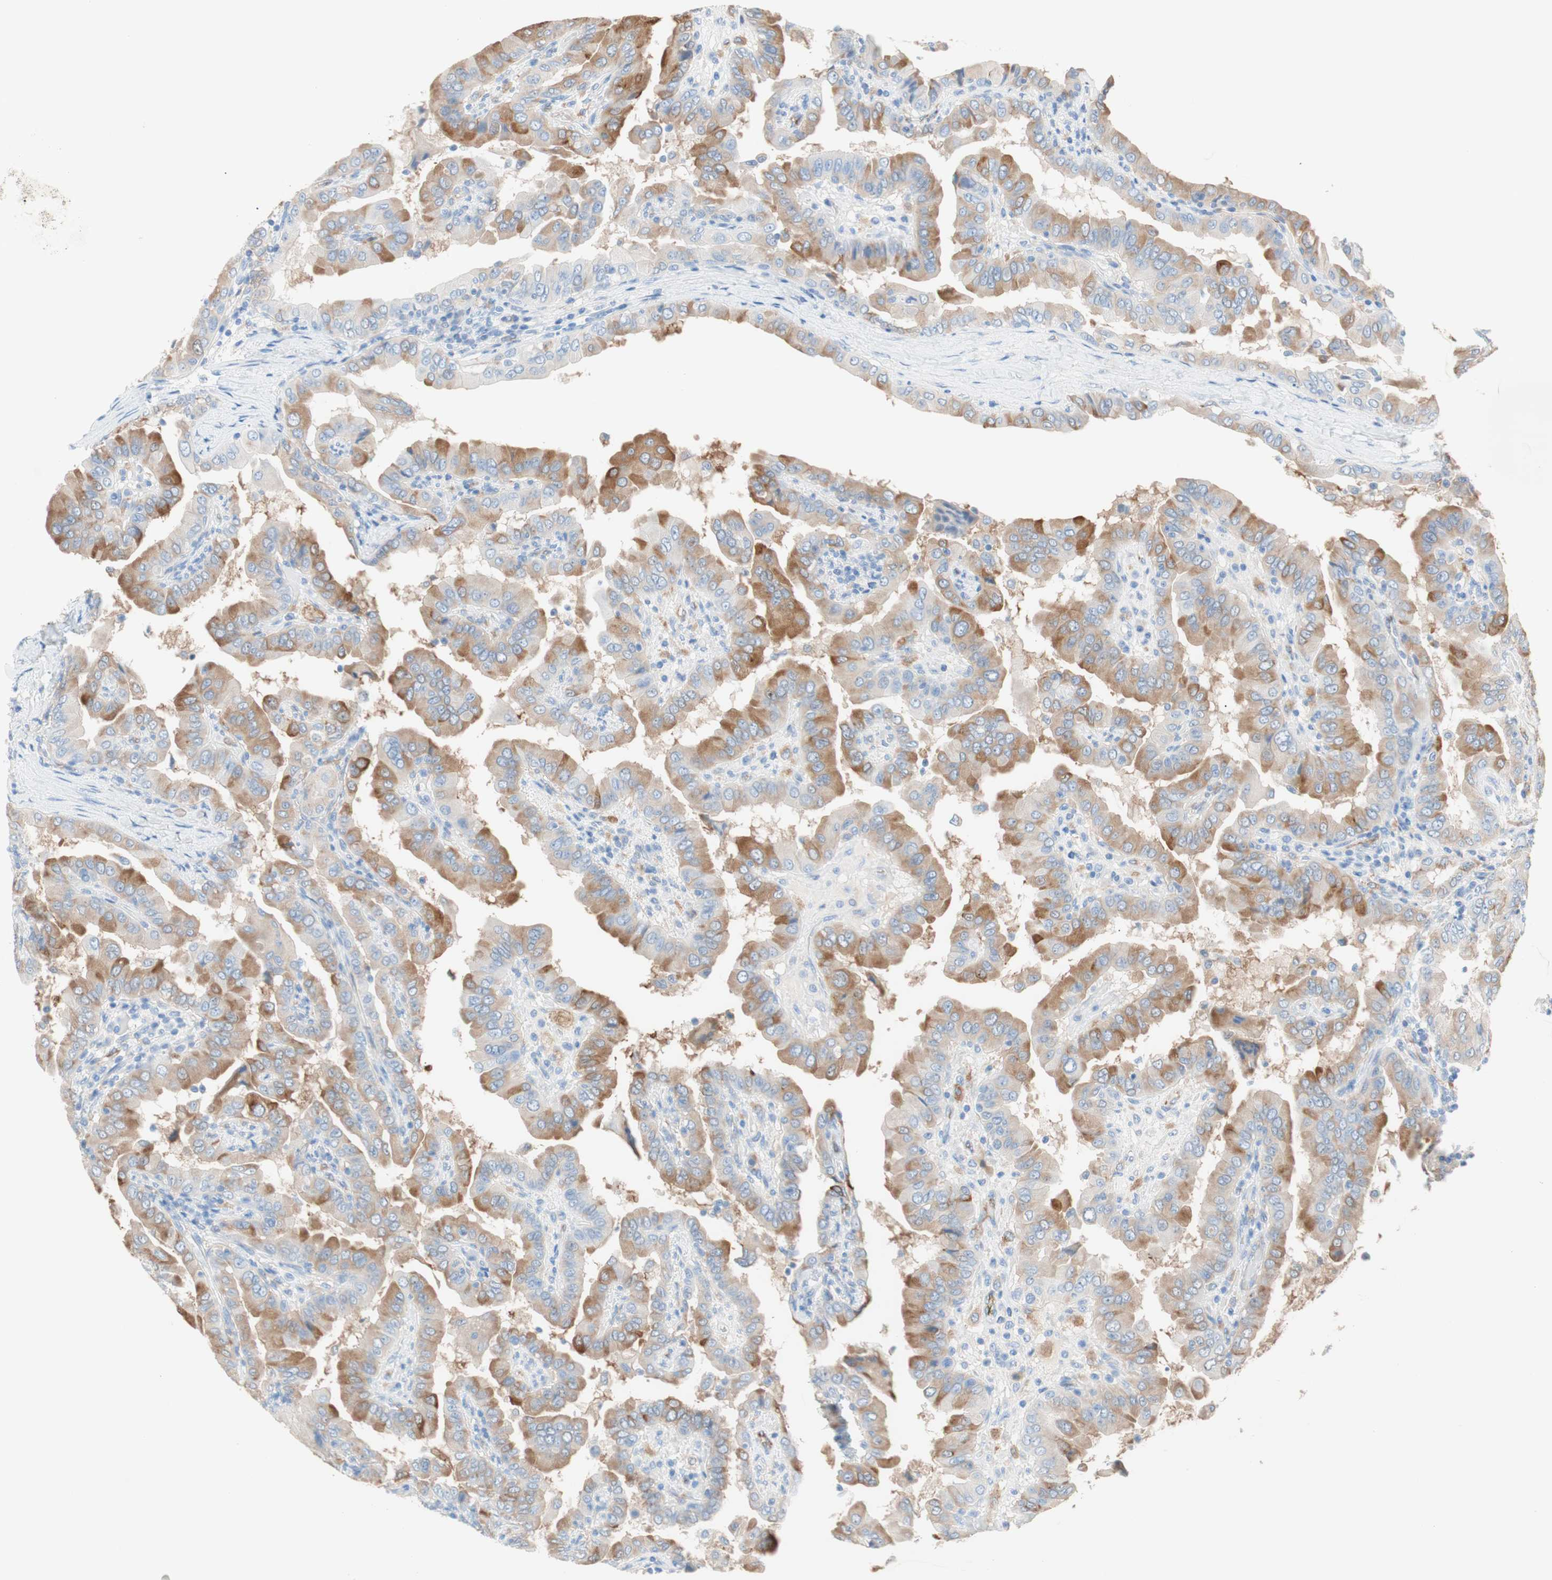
{"staining": {"intensity": "moderate", "quantity": "25%-75%", "location": "cytoplasmic/membranous"}, "tissue": "thyroid cancer", "cell_type": "Tumor cells", "image_type": "cancer", "snomed": [{"axis": "morphology", "description": "Papillary adenocarcinoma, NOS"}, {"axis": "topography", "description": "Thyroid gland"}], "caption": "Thyroid cancer (papillary adenocarcinoma) tissue exhibits moderate cytoplasmic/membranous staining in approximately 25%-75% of tumor cells, visualized by immunohistochemistry. (Stains: DAB in brown, nuclei in blue, Microscopy: brightfield microscopy at high magnification).", "gene": "GLUL", "patient": {"sex": "male", "age": 33}}